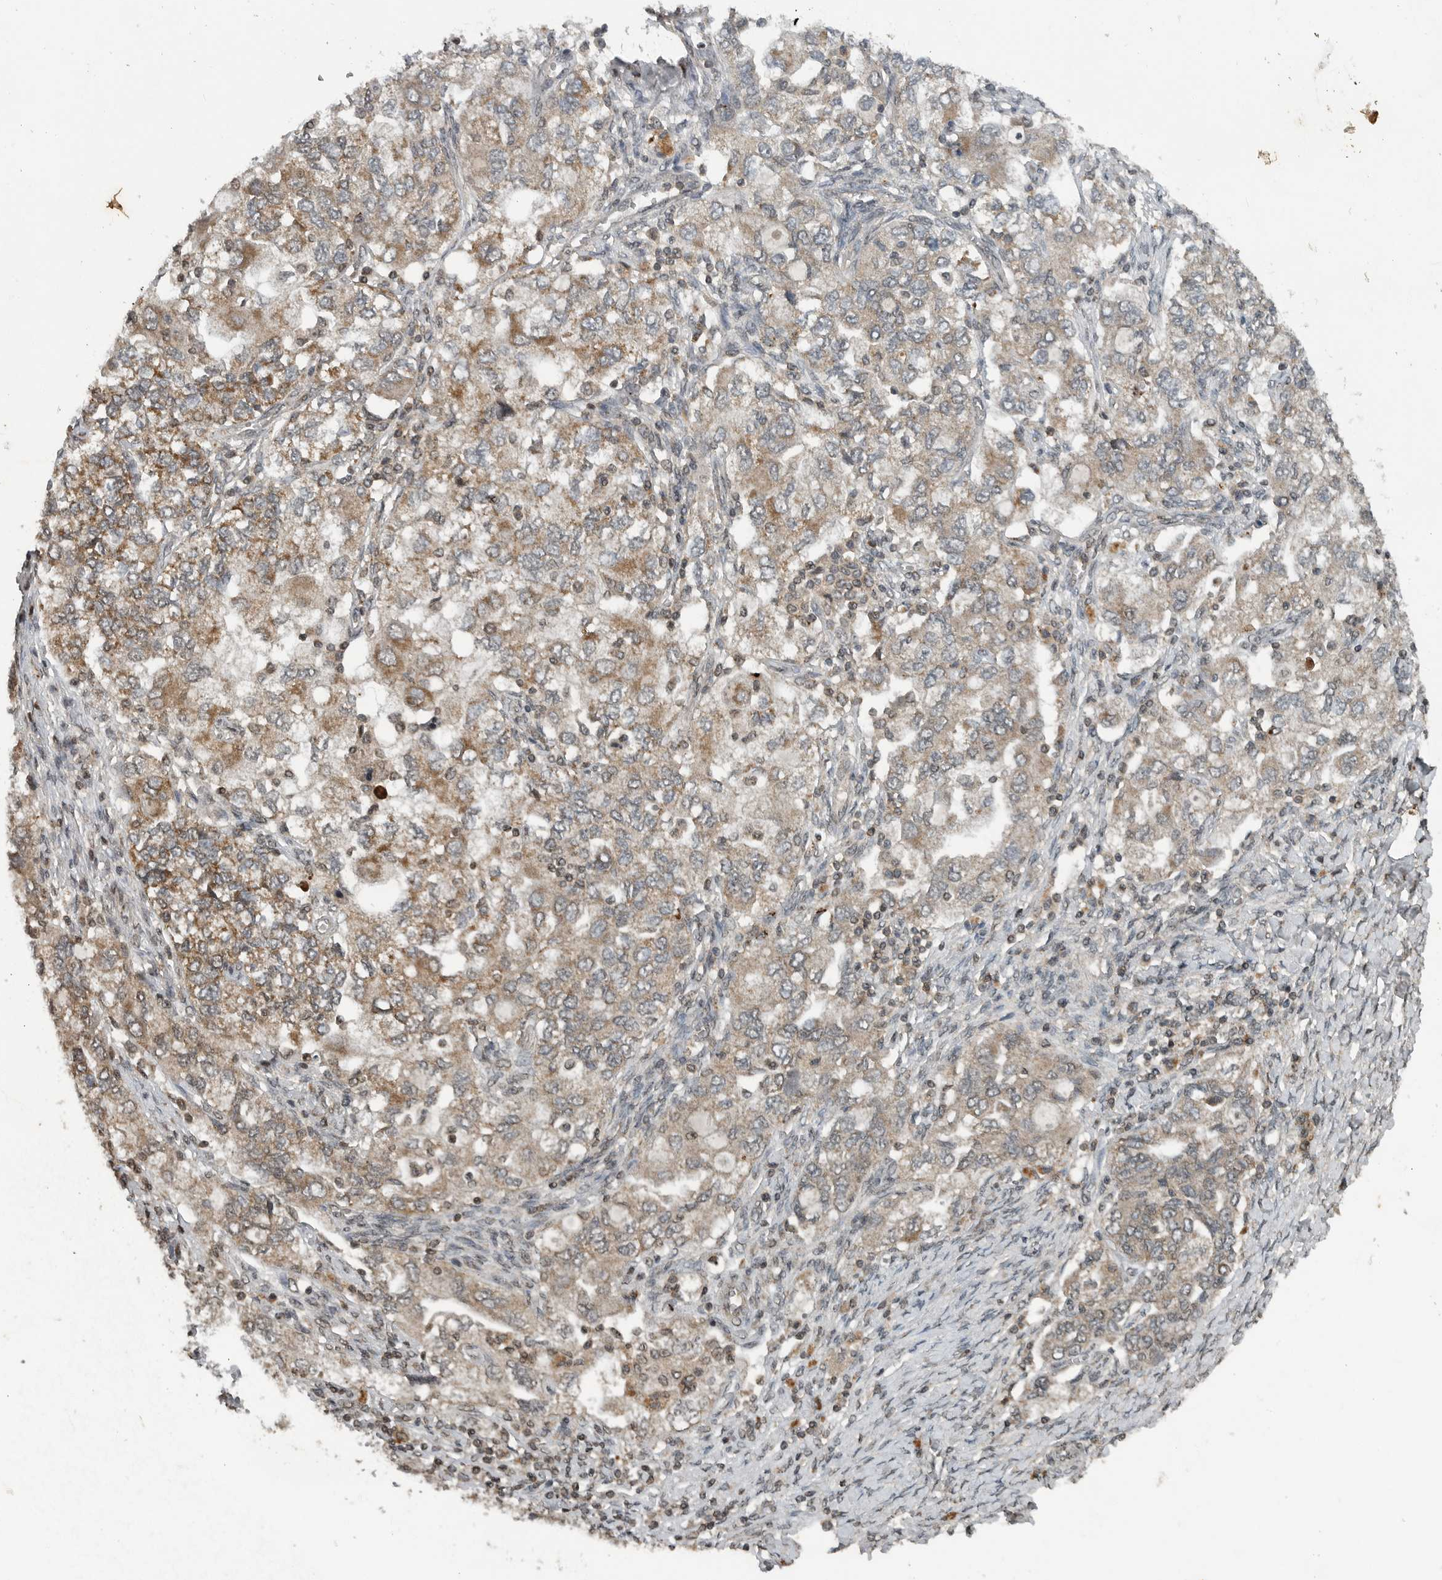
{"staining": {"intensity": "moderate", "quantity": ">75%", "location": "cytoplasmic/membranous"}, "tissue": "ovarian cancer", "cell_type": "Tumor cells", "image_type": "cancer", "snomed": [{"axis": "morphology", "description": "Carcinoma, NOS"}, {"axis": "morphology", "description": "Cystadenocarcinoma, serous, NOS"}, {"axis": "topography", "description": "Ovary"}], "caption": "IHC image of neoplastic tissue: human ovarian cancer (serous cystadenocarcinoma) stained using immunohistochemistry reveals medium levels of moderate protein expression localized specifically in the cytoplasmic/membranous of tumor cells, appearing as a cytoplasmic/membranous brown color.", "gene": "IL6ST", "patient": {"sex": "female", "age": 69}}